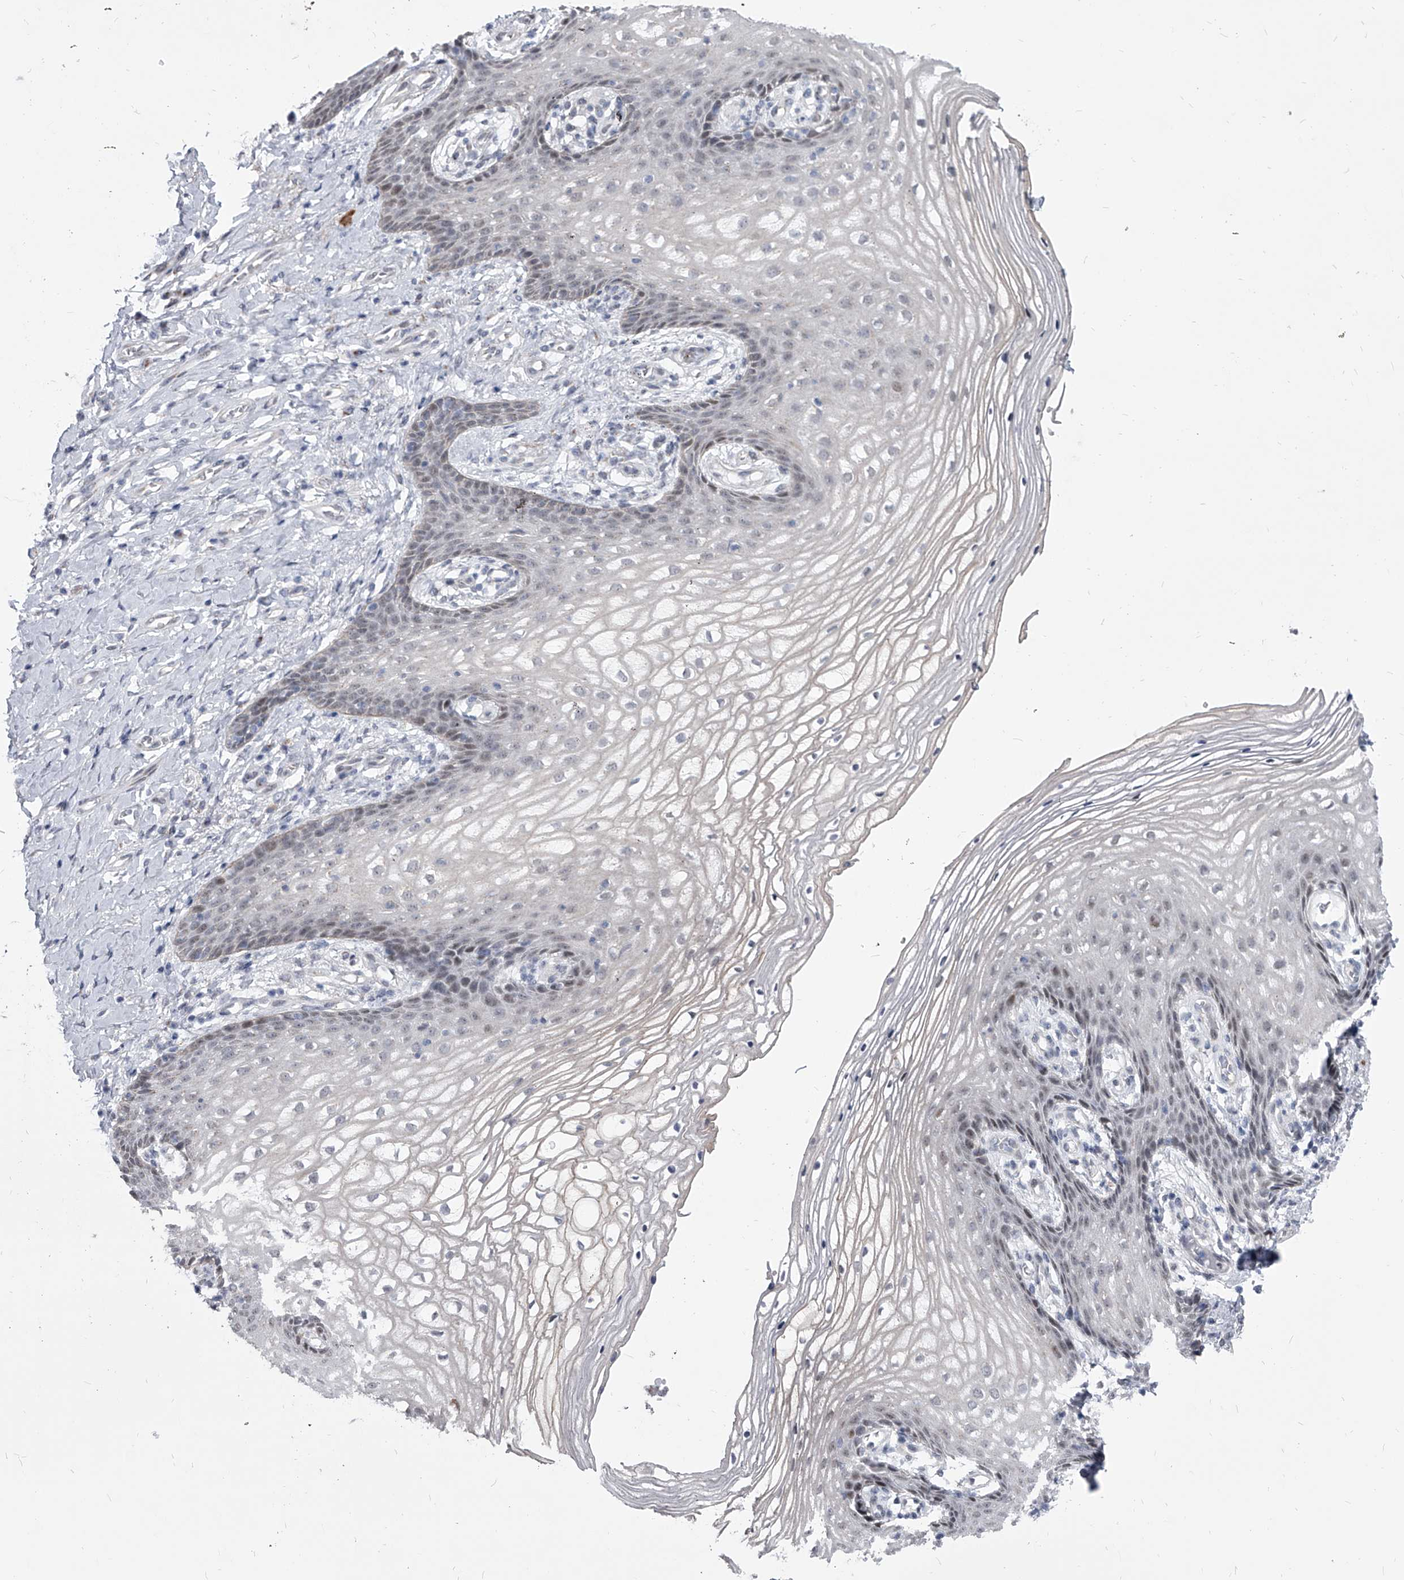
{"staining": {"intensity": "weak", "quantity": "<25%", "location": "cytoplasmic/membranous,nuclear"}, "tissue": "vagina", "cell_type": "Squamous epithelial cells", "image_type": "normal", "snomed": [{"axis": "morphology", "description": "Normal tissue, NOS"}, {"axis": "topography", "description": "Vagina"}], "caption": "Immunohistochemistry of normal human vagina demonstrates no expression in squamous epithelial cells.", "gene": "EVA1C", "patient": {"sex": "female", "age": 60}}